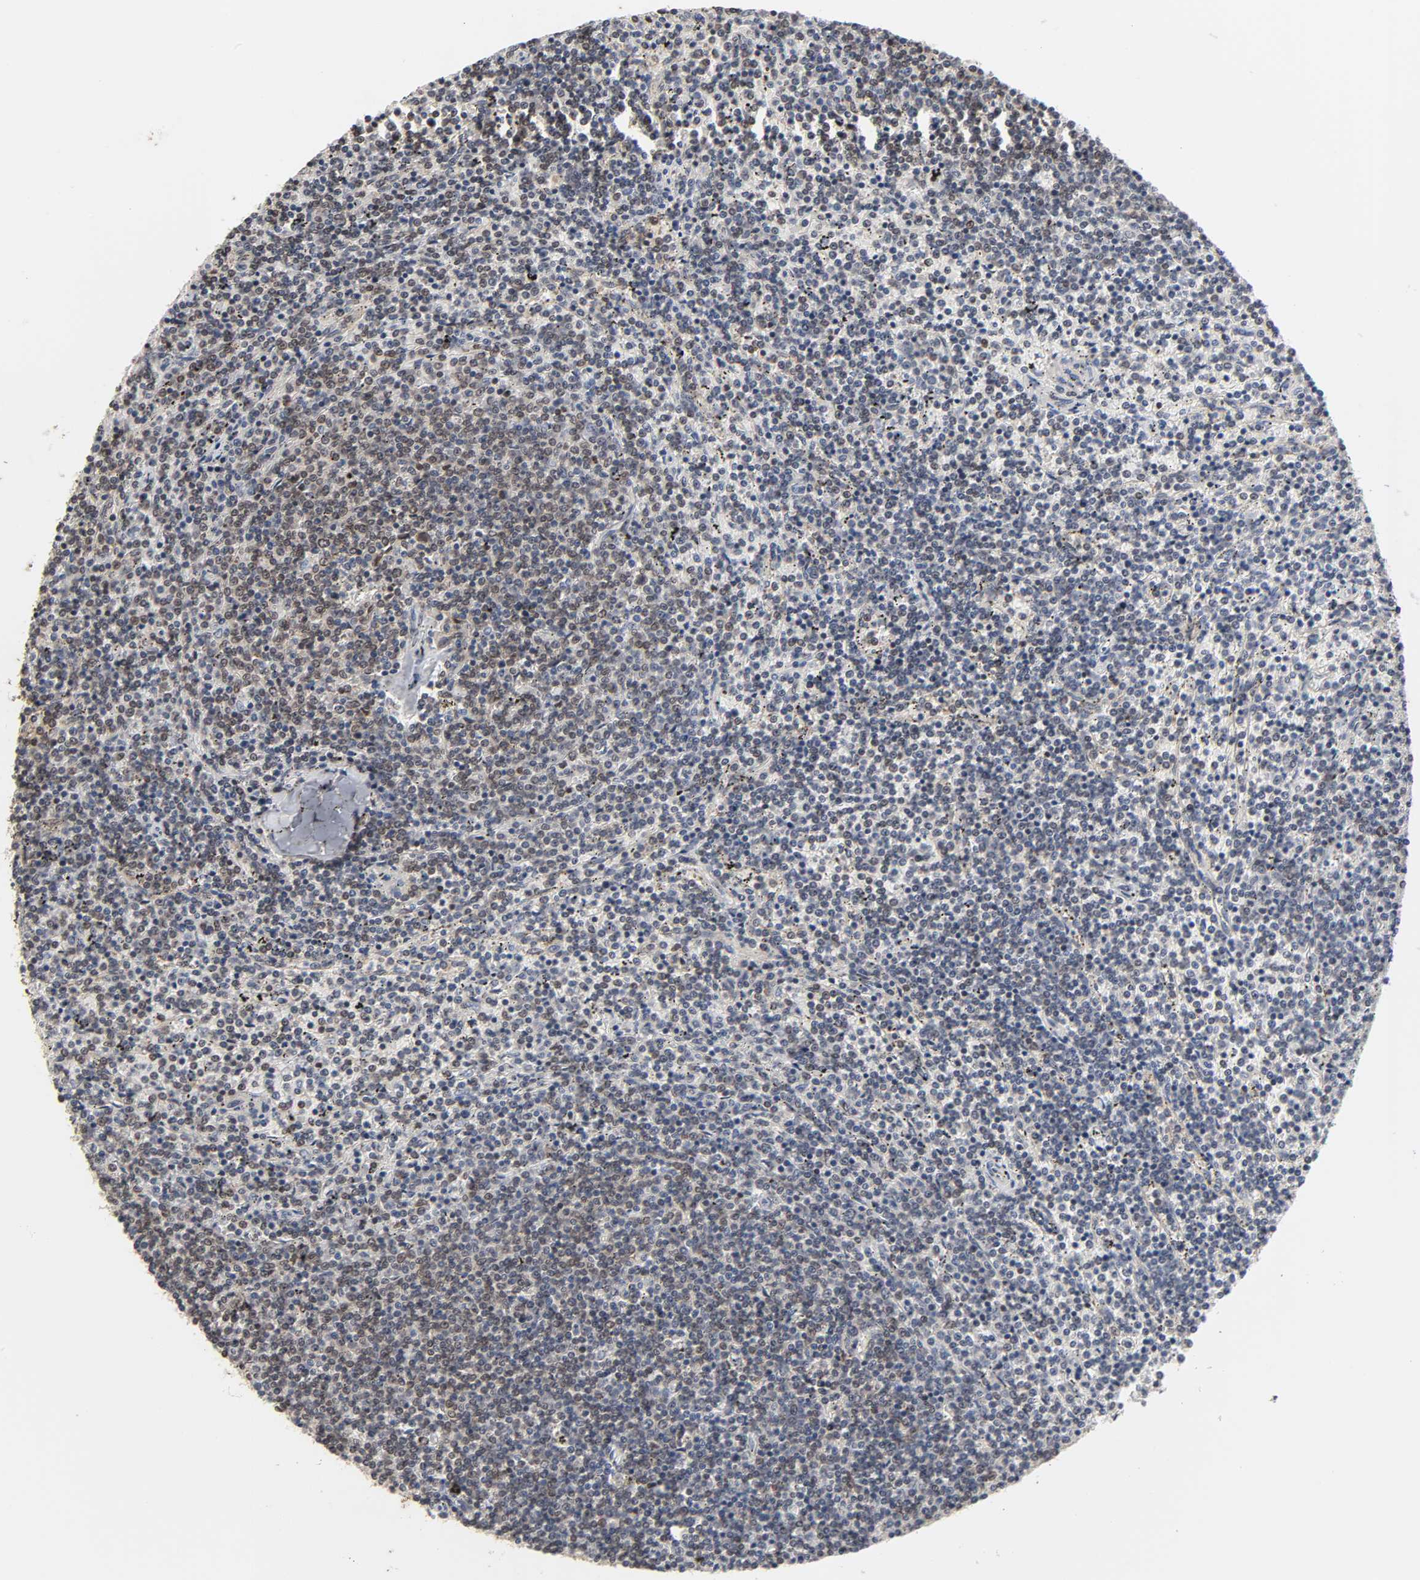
{"staining": {"intensity": "weak", "quantity": "<25%", "location": "nuclear"}, "tissue": "lymphoma", "cell_type": "Tumor cells", "image_type": "cancer", "snomed": [{"axis": "morphology", "description": "Malignant lymphoma, non-Hodgkin's type, Low grade"}, {"axis": "topography", "description": "Spleen"}], "caption": "This histopathology image is of lymphoma stained with immunohistochemistry (IHC) to label a protein in brown with the nuclei are counter-stained blue. There is no positivity in tumor cells.", "gene": "CPN2", "patient": {"sex": "female", "age": 50}}